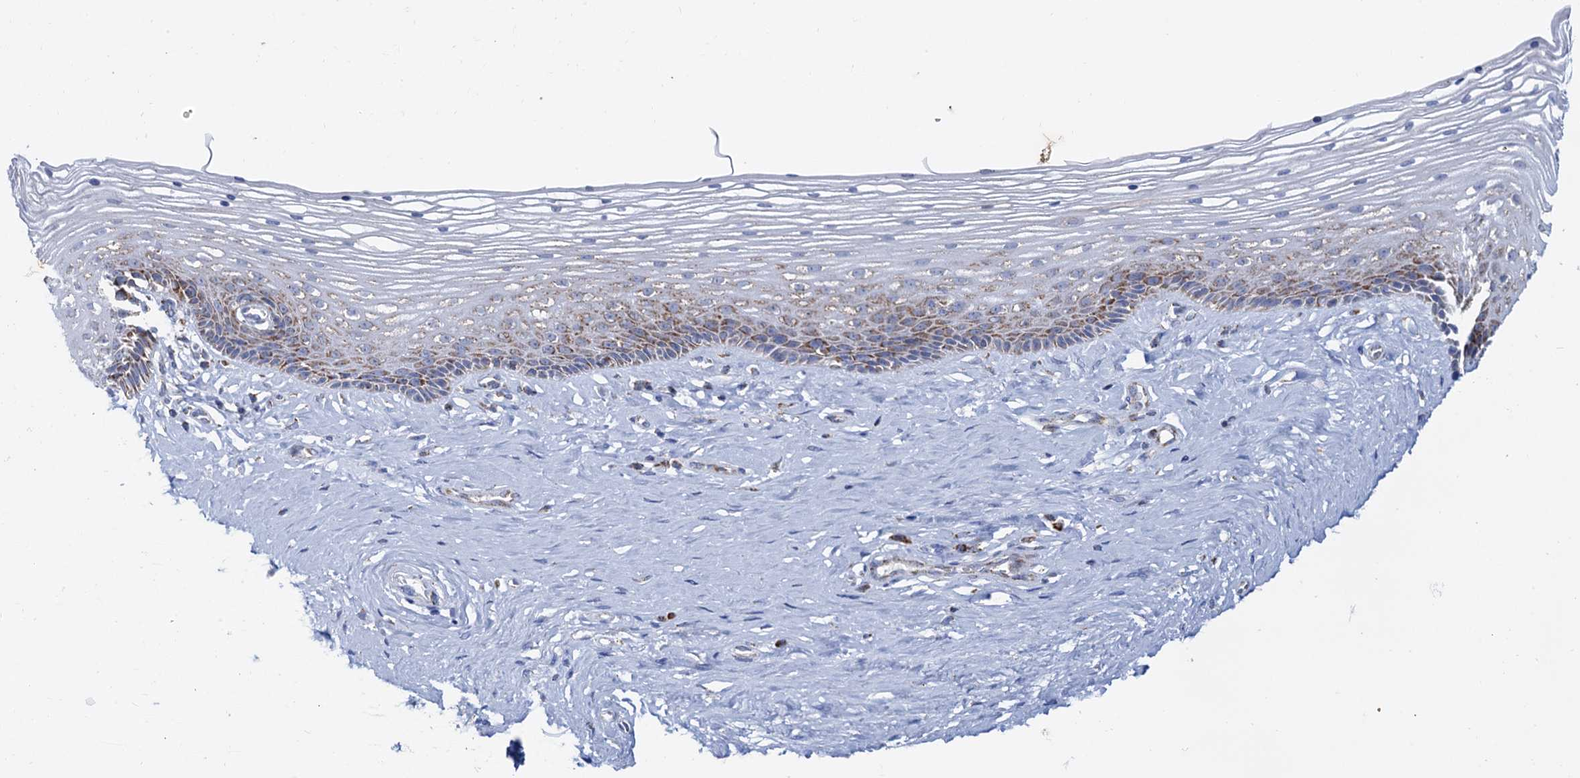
{"staining": {"intensity": "moderate", "quantity": "25%-75%", "location": "cytoplasmic/membranous"}, "tissue": "vagina", "cell_type": "Squamous epithelial cells", "image_type": "normal", "snomed": [{"axis": "morphology", "description": "Normal tissue, NOS"}, {"axis": "topography", "description": "Vagina"}], "caption": "An image of vagina stained for a protein reveals moderate cytoplasmic/membranous brown staining in squamous epithelial cells. The staining is performed using DAB brown chromogen to label protein expression. The nuclei are counter-stained blue using hematoxylin.", "gene": "C2CD3", "patient": {"sex": "female", "age": 46}}